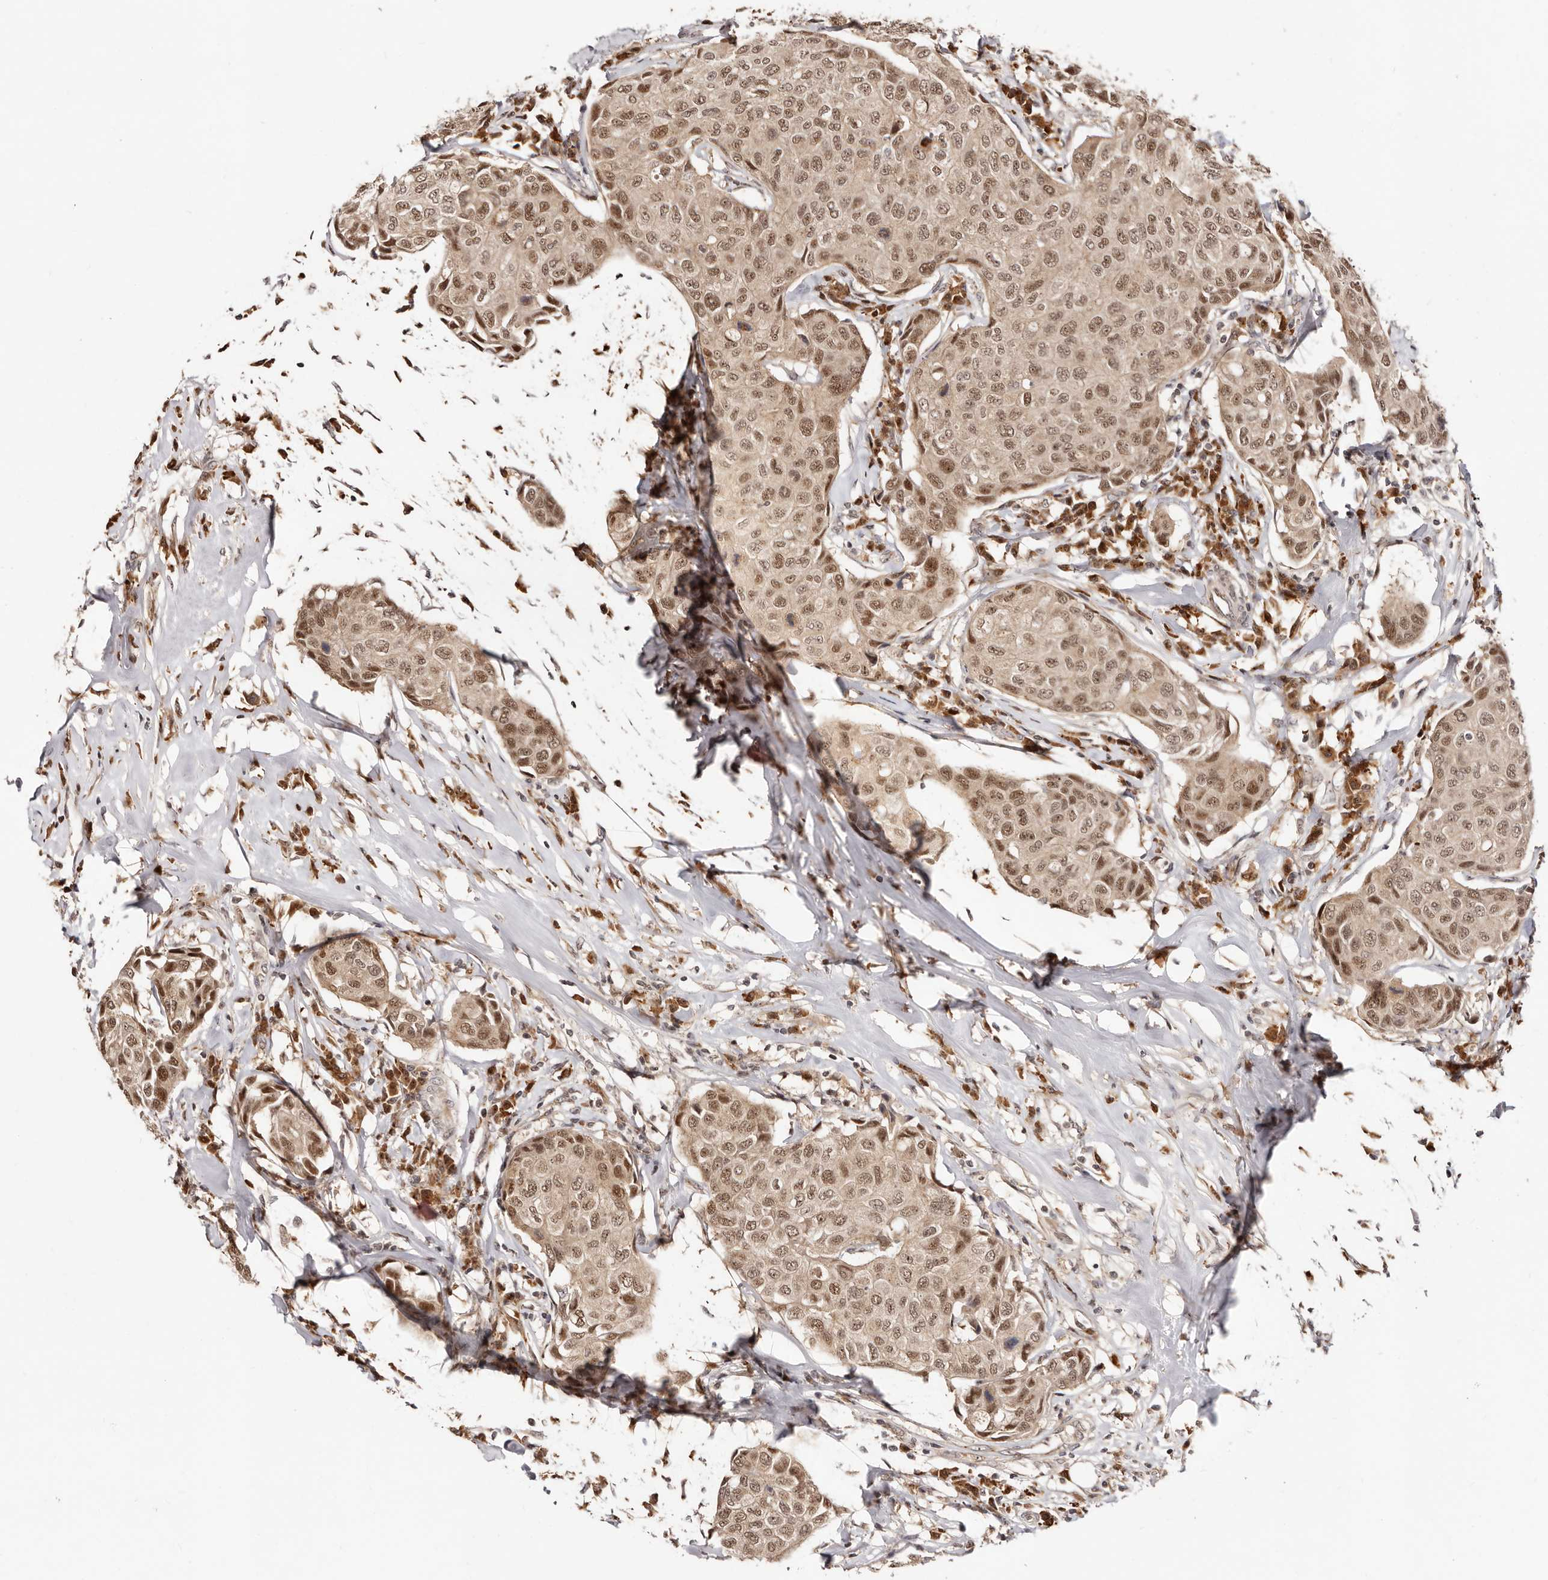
{"staining": {"intensity": "moderate", "quantity": ">75%", "location": "cytoplasmic/membranous,nuclear"}, "tissue": "breast cancer", "cell_type": "Tumor cells", "image_type": "cancer", "snomed": [{"axis": "morphology", "description": "Duct carcinoma"}, {"axis": "topography", "description": "Breast"}], "caption": "Protein expression analysis of human invasive ductal carcinoma (breast) reveals moderate cytoplasmic/membranous and nuclear positivity in approximately >75% of tumor cells.", "gene": "APOL6", "patient": {"sex": "female", "age": 80}}